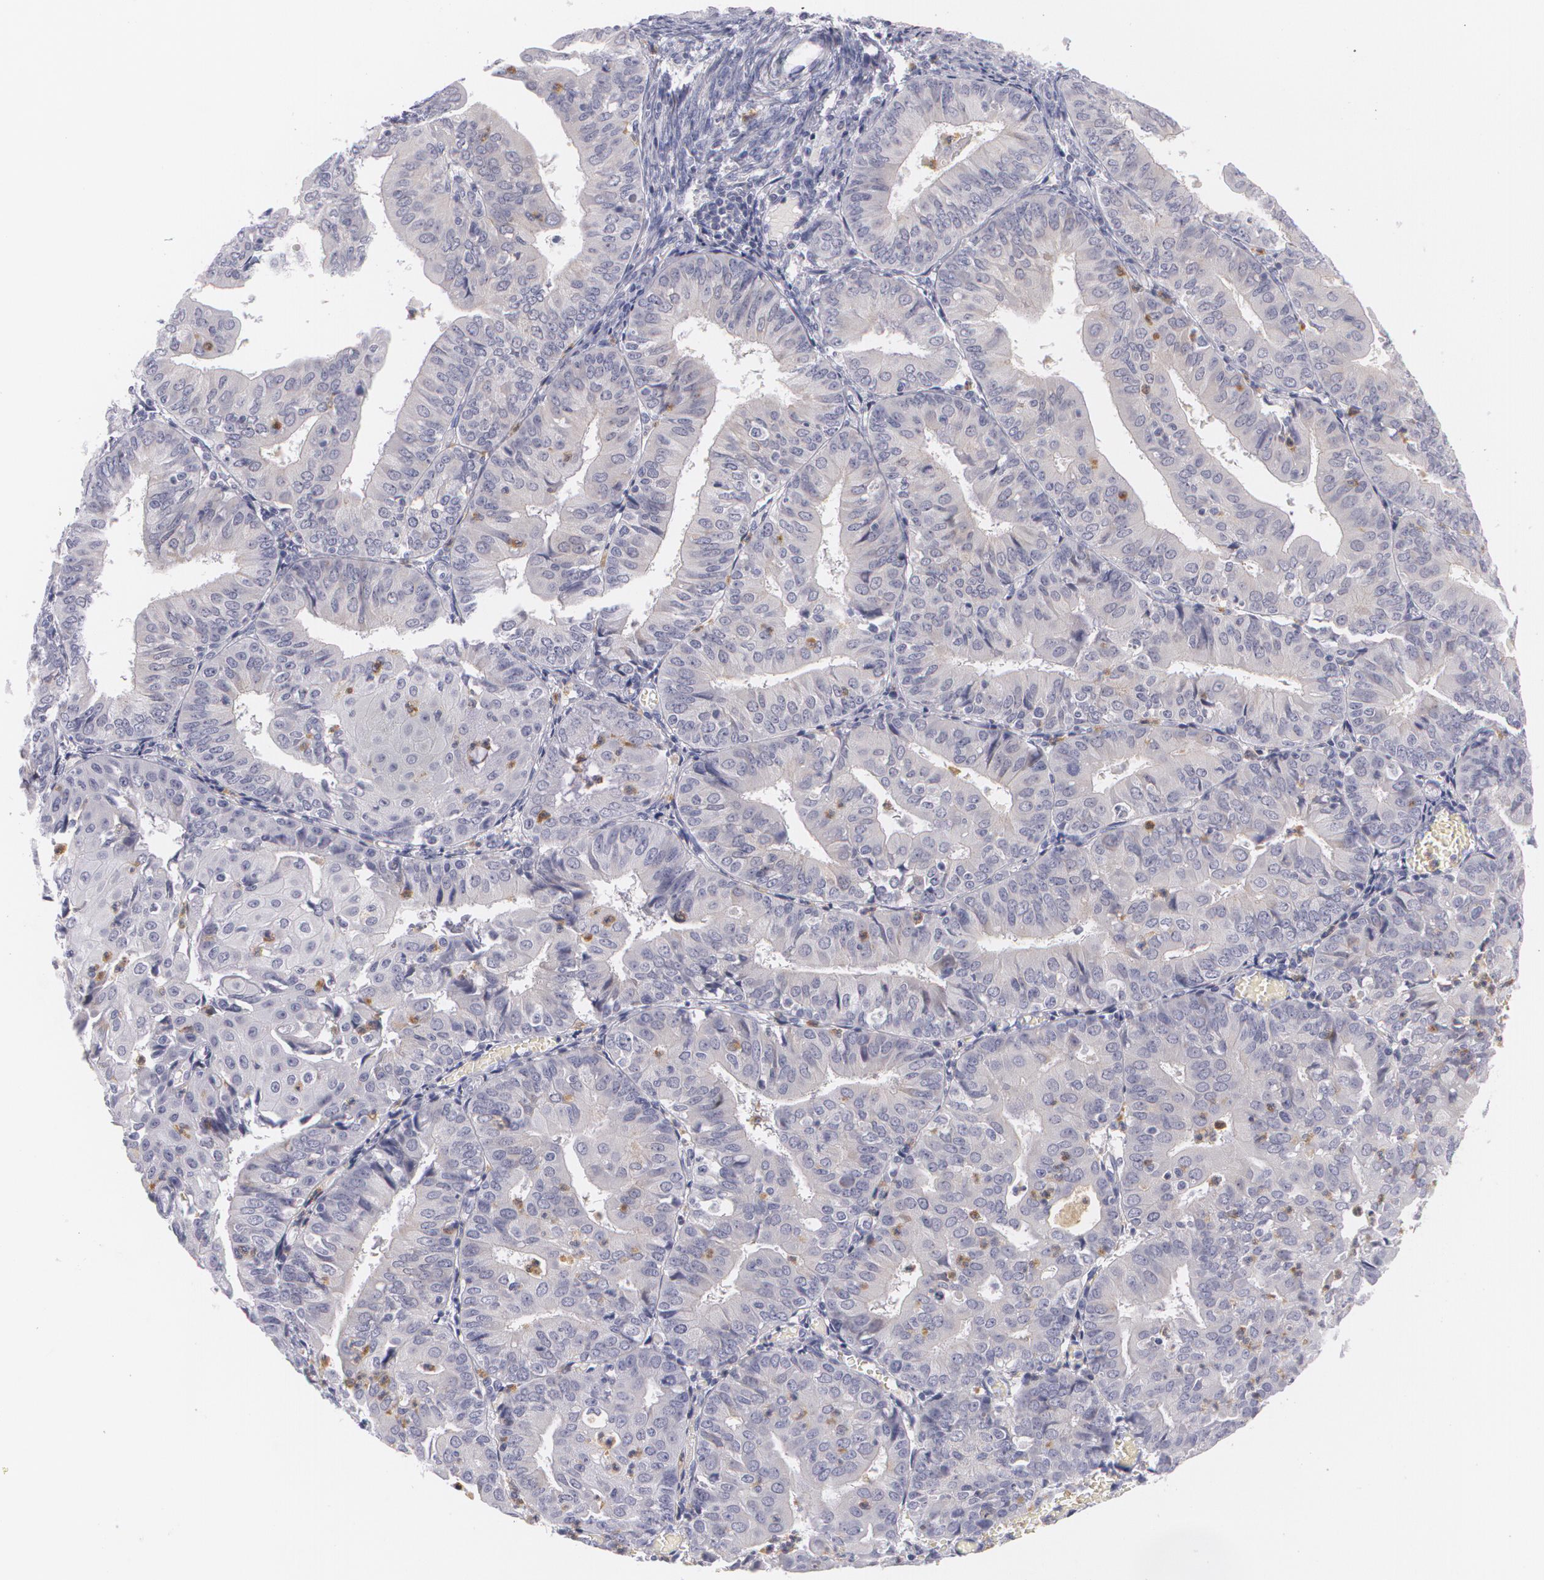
{"staining": {"intensity": "negative", "quantity": "none", "location": "none"}, "tissue": "endometrial cancer", "cell_type": "Tumor cells", "image_type": "cancer", "snomed": [{"axis": "morphology", "description": "Adenocarcinoma, NOS"}, {"axis": "topography", "description": "Endometrium"}], "caption": "Tumor cells show no significant protein positivity in adenocarcinoma (endometrial). (DAB immunohistochemistry (IHC) with hematoxylin counter stain).", "gene": "FAM181A", "patient": {"sex": "female", "age": 79}}